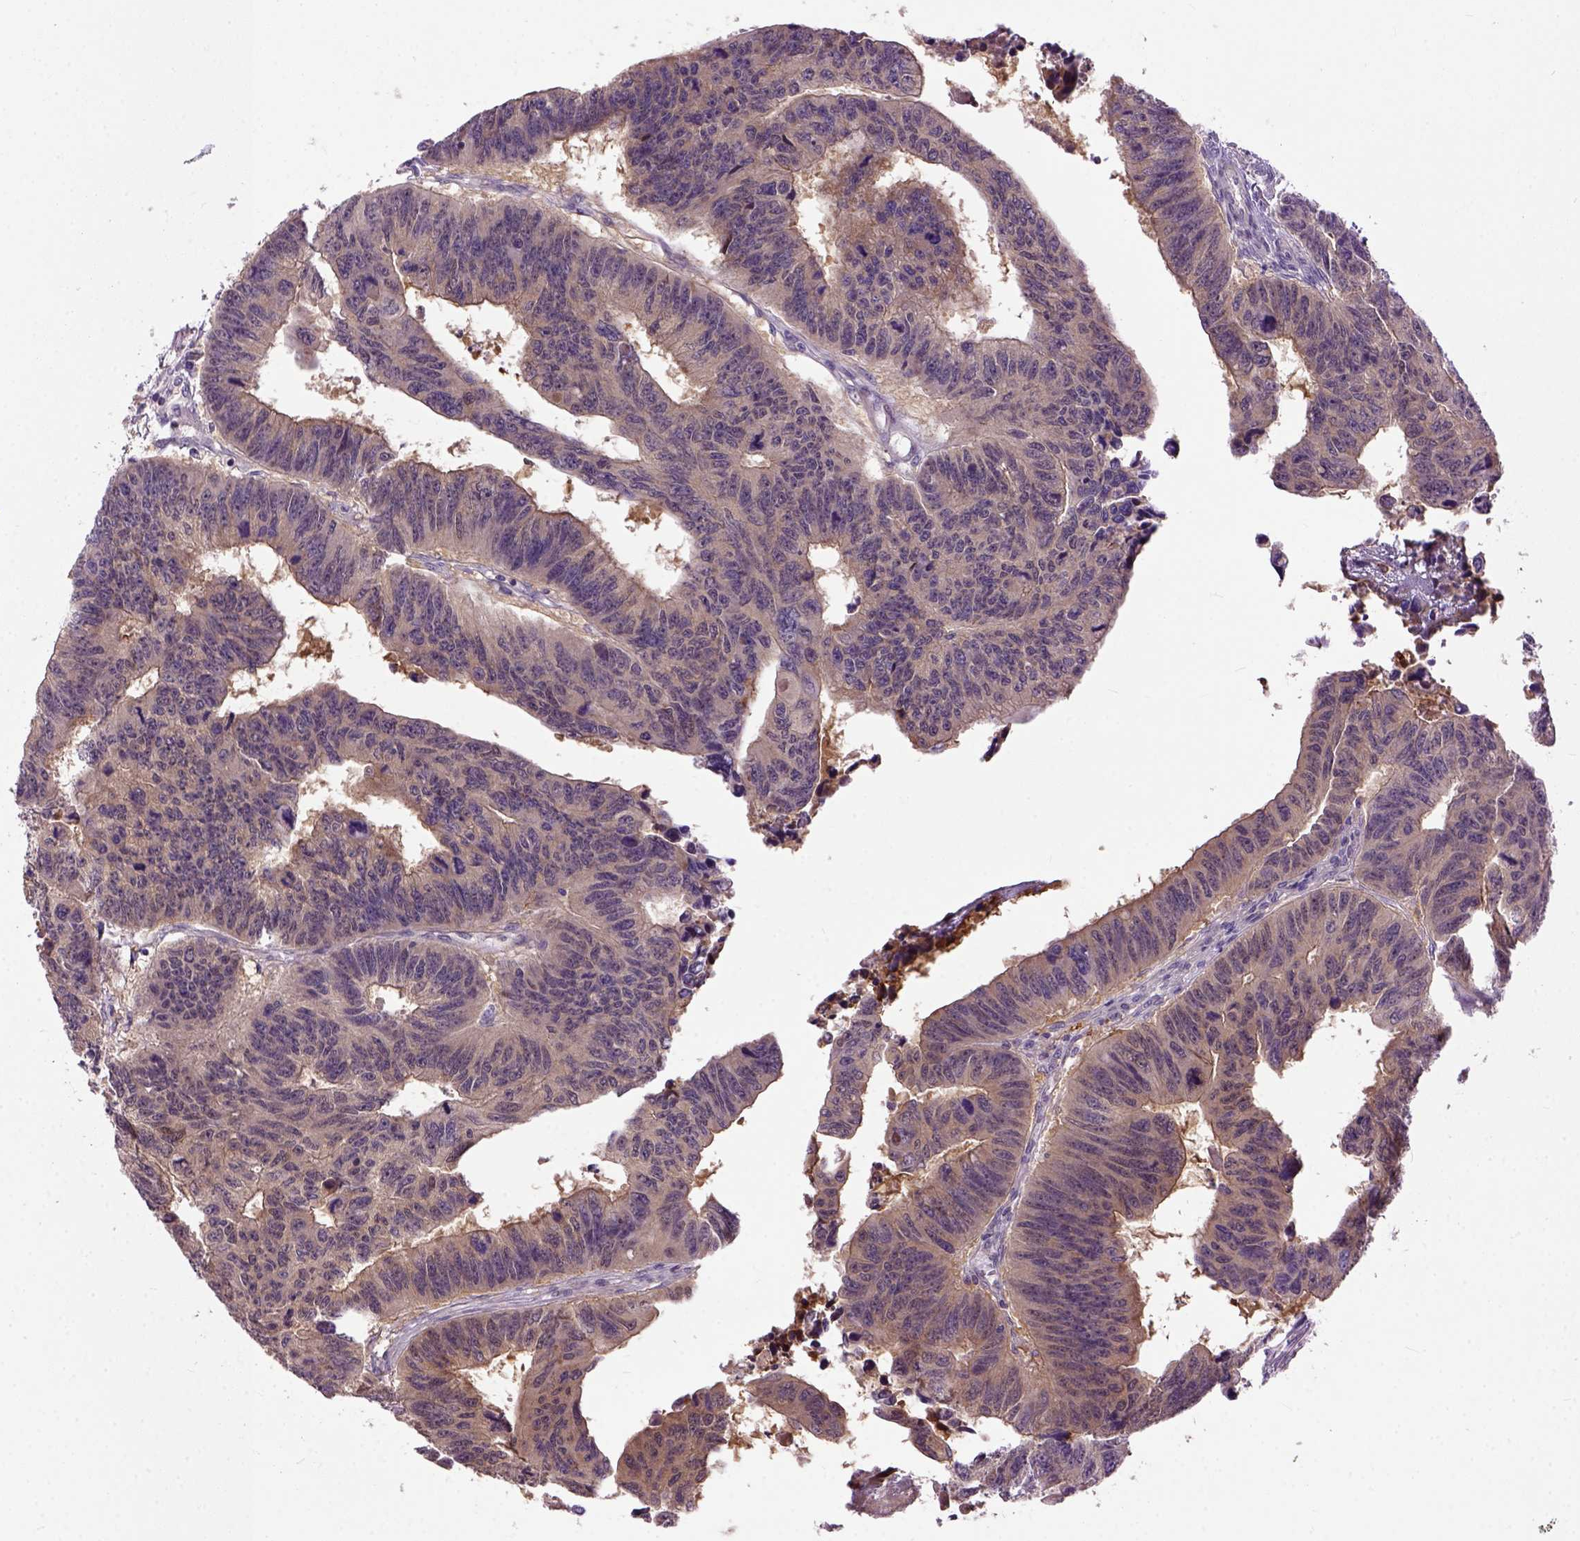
{"staining": {"intensity": "moderate", "quantity": "<25%", "location": "cytoplasmic/membranous"}, "tissue": "colorectal cancer", "cell_type": "Tumor cells", "image_type": "cancer", "snomed": [{"axis": "morphology", "description": "Adenocarcinoma, NOS"}, {"axis": "topography", "description": "Rectum"}], "caption": "Colorectal cancer was stained to show a protein in brown. There is low levels of moderate cytoplasmic/membranous expression in approximately <25% of tumor cells. The protein of interest is stained brown, and the nuclei are stained in blue (DAB IHC with brightfield microscopy, high magnification).", "gene": "CPNE1", "patient": {"sex": "female", "age": 85}}